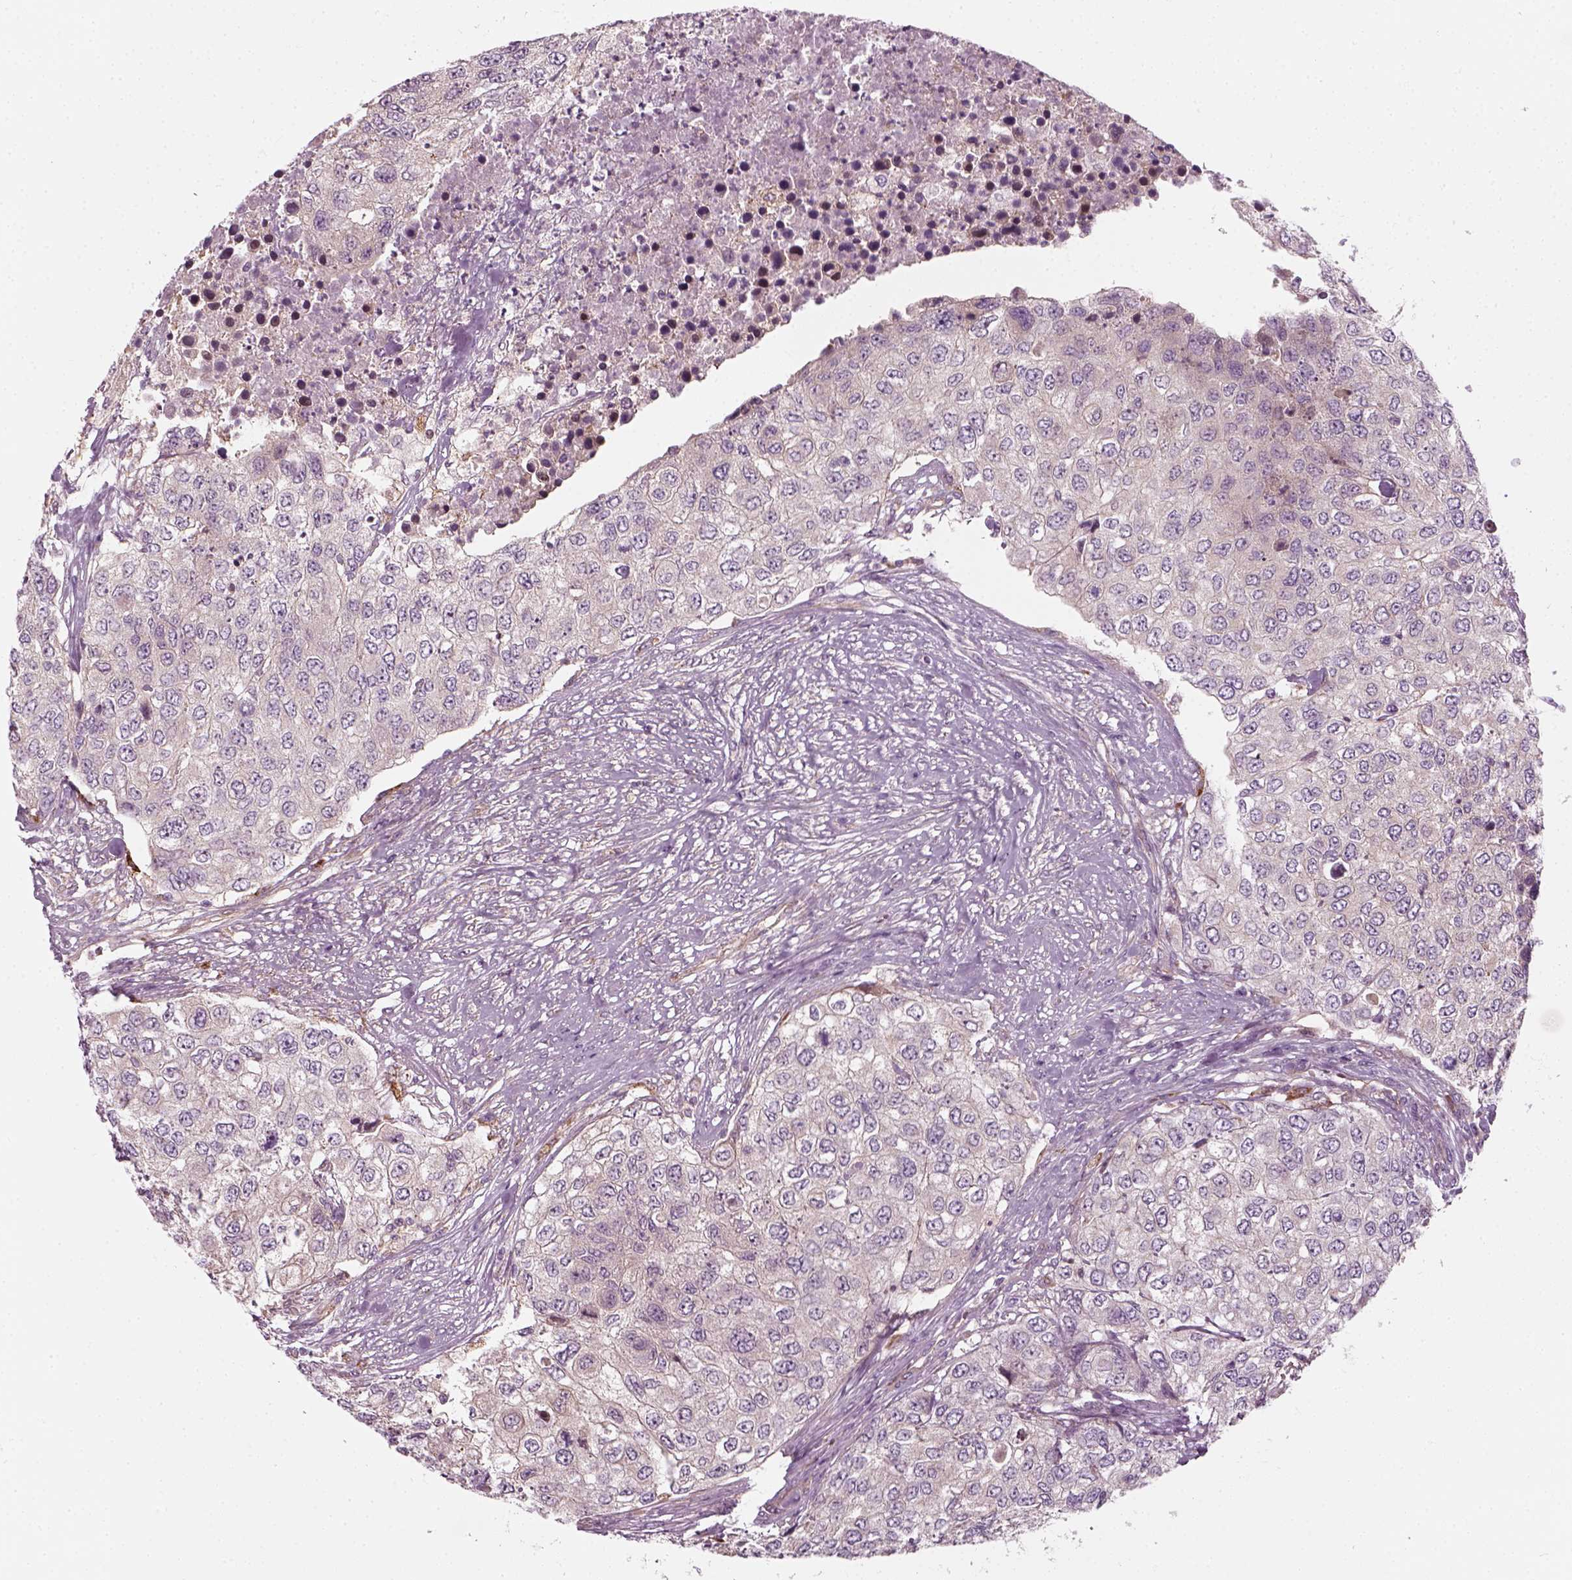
{"staining": {"intensity": "negative", "quantity": "none", "location": "none"}, "tissue": "urothelial cancer", "cell_type": "Tumor cells", "image_type": "cancer", "snomed": [{"axis": "morphology", "description": "Urothelial carcinoma, High grade"}, {"axis": "topography", "description": "Urinary bladder"}], "caption": "Immunohistochemistry image of neoplastic tissue: human urothelial carcinoma (high-grade) stained with DAB (3,3'-diaminobenzidine) demonstrates no significant protein staining in tumor cells.", "gene": "DNASE1L1", "patient": {"sex": "female", "age": 78}}